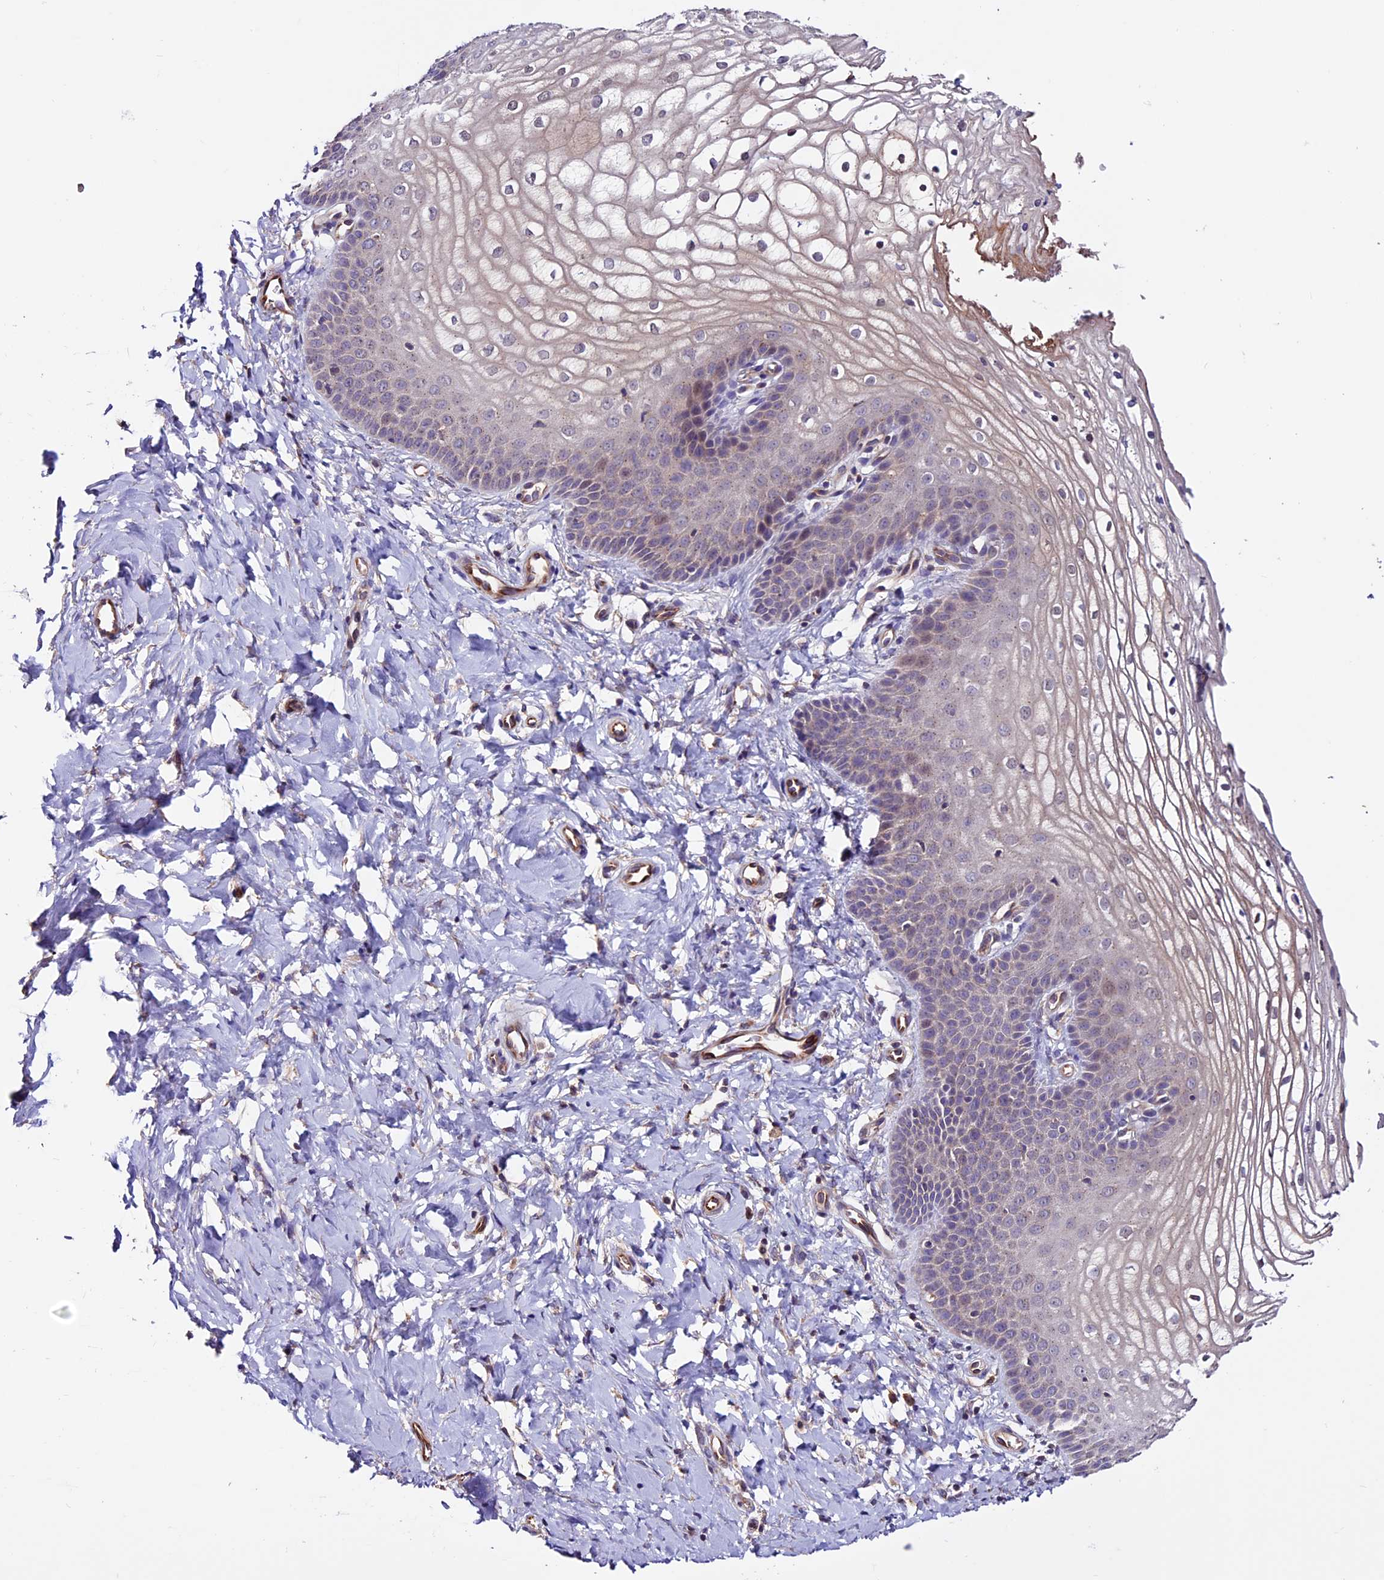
{"staining": {"intensity": "moderate", "quantity": "<25%", "location": "cytoplasmic/membranous"}, "tissue": "vagina", "cell_type": "Squamous epithelial cells", "image_type": "normal", "snomed": [{"axis": "morphology", "description": "Normal tissue, NOS"}, {"axis": "topography", "description": "Vagina"}], "caption": "Immunohistochemical staining of normal vagina demonstrates moderate cytoplasmic/membranous protein expression in approximately <25% of squamous epithelial cells. The staining was performed using DAB (3,3'-diaminobenzidine), with brown indicating positive protein expression. Nuclei are stained blue with hematoxylin.", "gene": "RINL", "patient": {"sex": "female", "age": 68}}